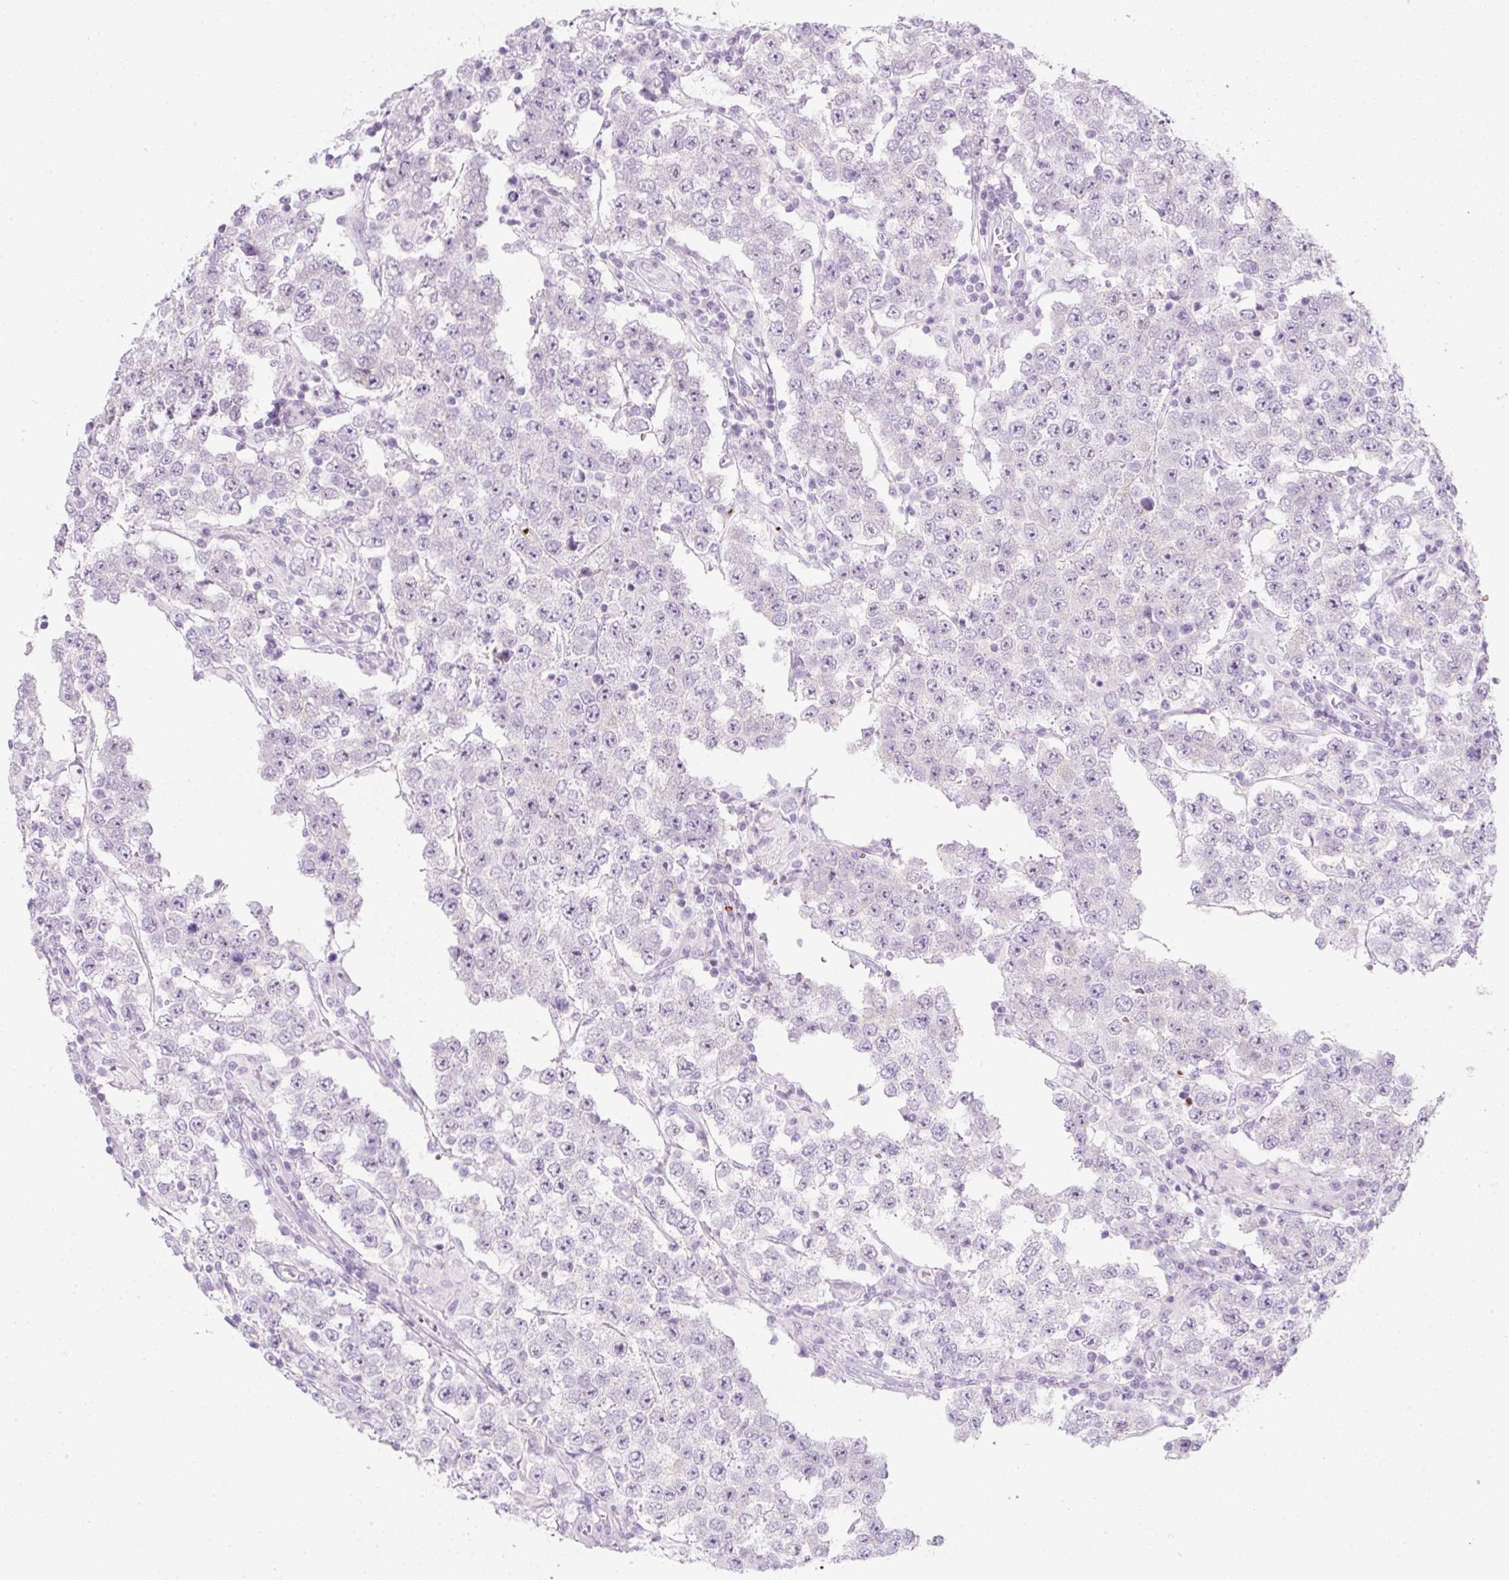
{"staining": {"intensity": "negative", "quantity": "none", "location": "none"}, "tissue": "testis cancer", "cell_type": "Tumor cells", "image_type": "cancer", "snomed": [{"axis": "morphology", "description": "Normal tissue, NOS"}, {"axis": "morphology", "description": "Urothelial carcinoma, High grade"}, {"axis": "morphology", "description": "Seminoma, NOS"}, {"axis": "morphology", "description": "Carcinoma, Embryonal, NOS"}, {"axis": "topography", "description": "Urinary bladder"}, {"axis": "topography", "description": "Testis"}], "caption": "A micrograph of testis cancer stained for a protein shows no brown staining in tumor cells.", "gene": "PF4V1", "patient": {"sex": "male", "age": 41}}